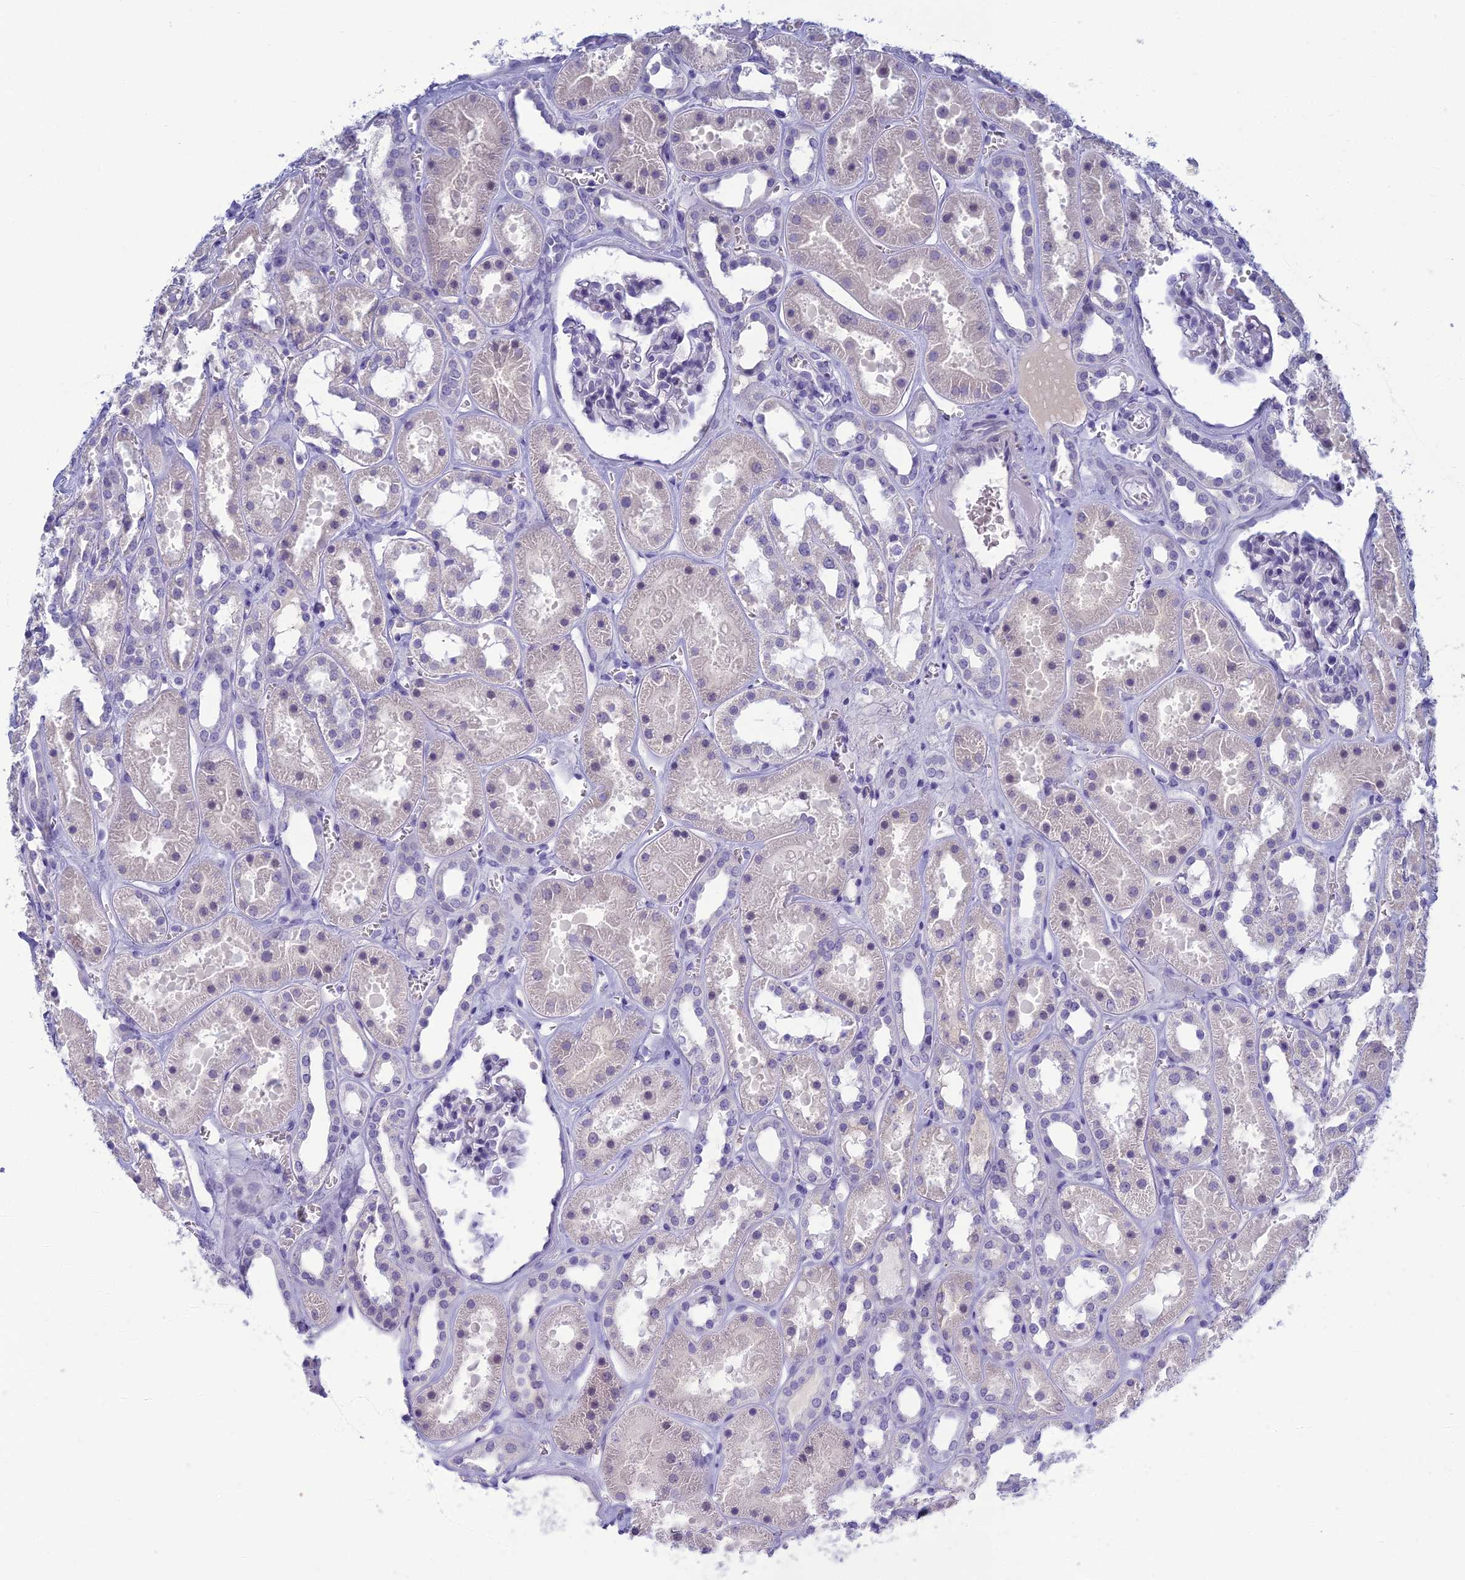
{"staining": {"intensity": "negative", "quantity": "none", "location": "none"}, "tissue": "kidney", "cell_type": "Cells in glomeruli", "image_type": "normal", "snomed": [{"axis": "morphology", "description": "Normal tissue, NOS"}, {"axis": "topography", "description": "Kidney"}], "caption": "A high-resolution image shows immunohistochemistry staining of normal kidney, which reveals no significant expression in cells in glomeruli.", "gene": "MUC13", "patient": {"sex": "female", "age": 41}}